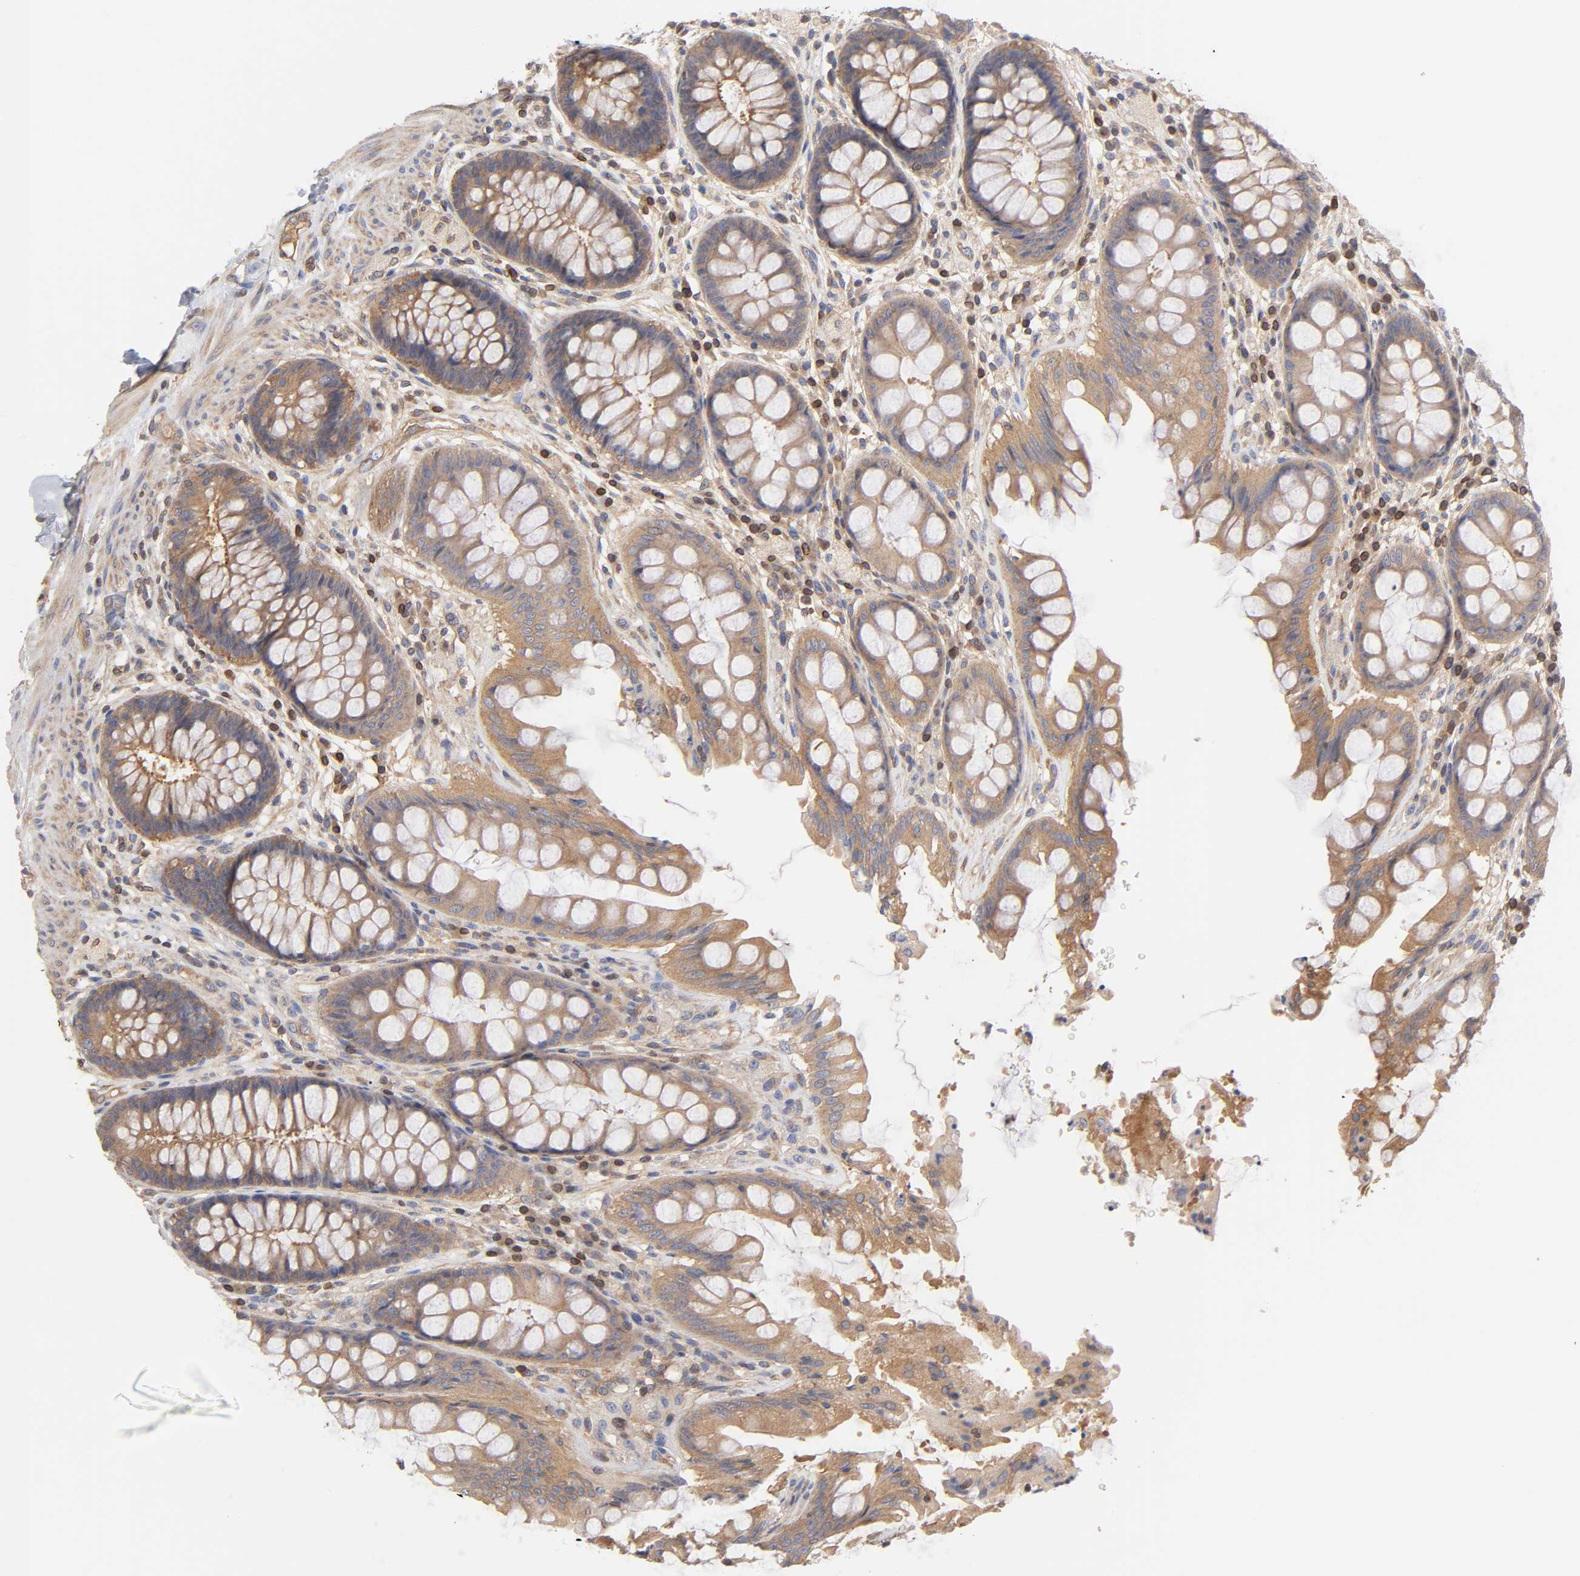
{"staining": {"intensity": "weak", "quantity": ">75%", "location": "cytoplasmic/membranous"}, "tissue": "rectum", "cell_type": "Glandular cells", "image_type": "normal", "snomed": [{"axis": "morphology", "description": "Normal tissue, NOS"}, {"axis": "topography", "description": "Rectum"}], "caption": "The photomicrograph reveals immunohistochemical staining of normal rectum. There is weak cytoplasmic/membranous staining is seen in about >75% of glandular cells. (Brightfield microscopy of DAB IHC at high magnification).", "gene": "STRN3", "patient": {"sex": "female", "age": 46}}